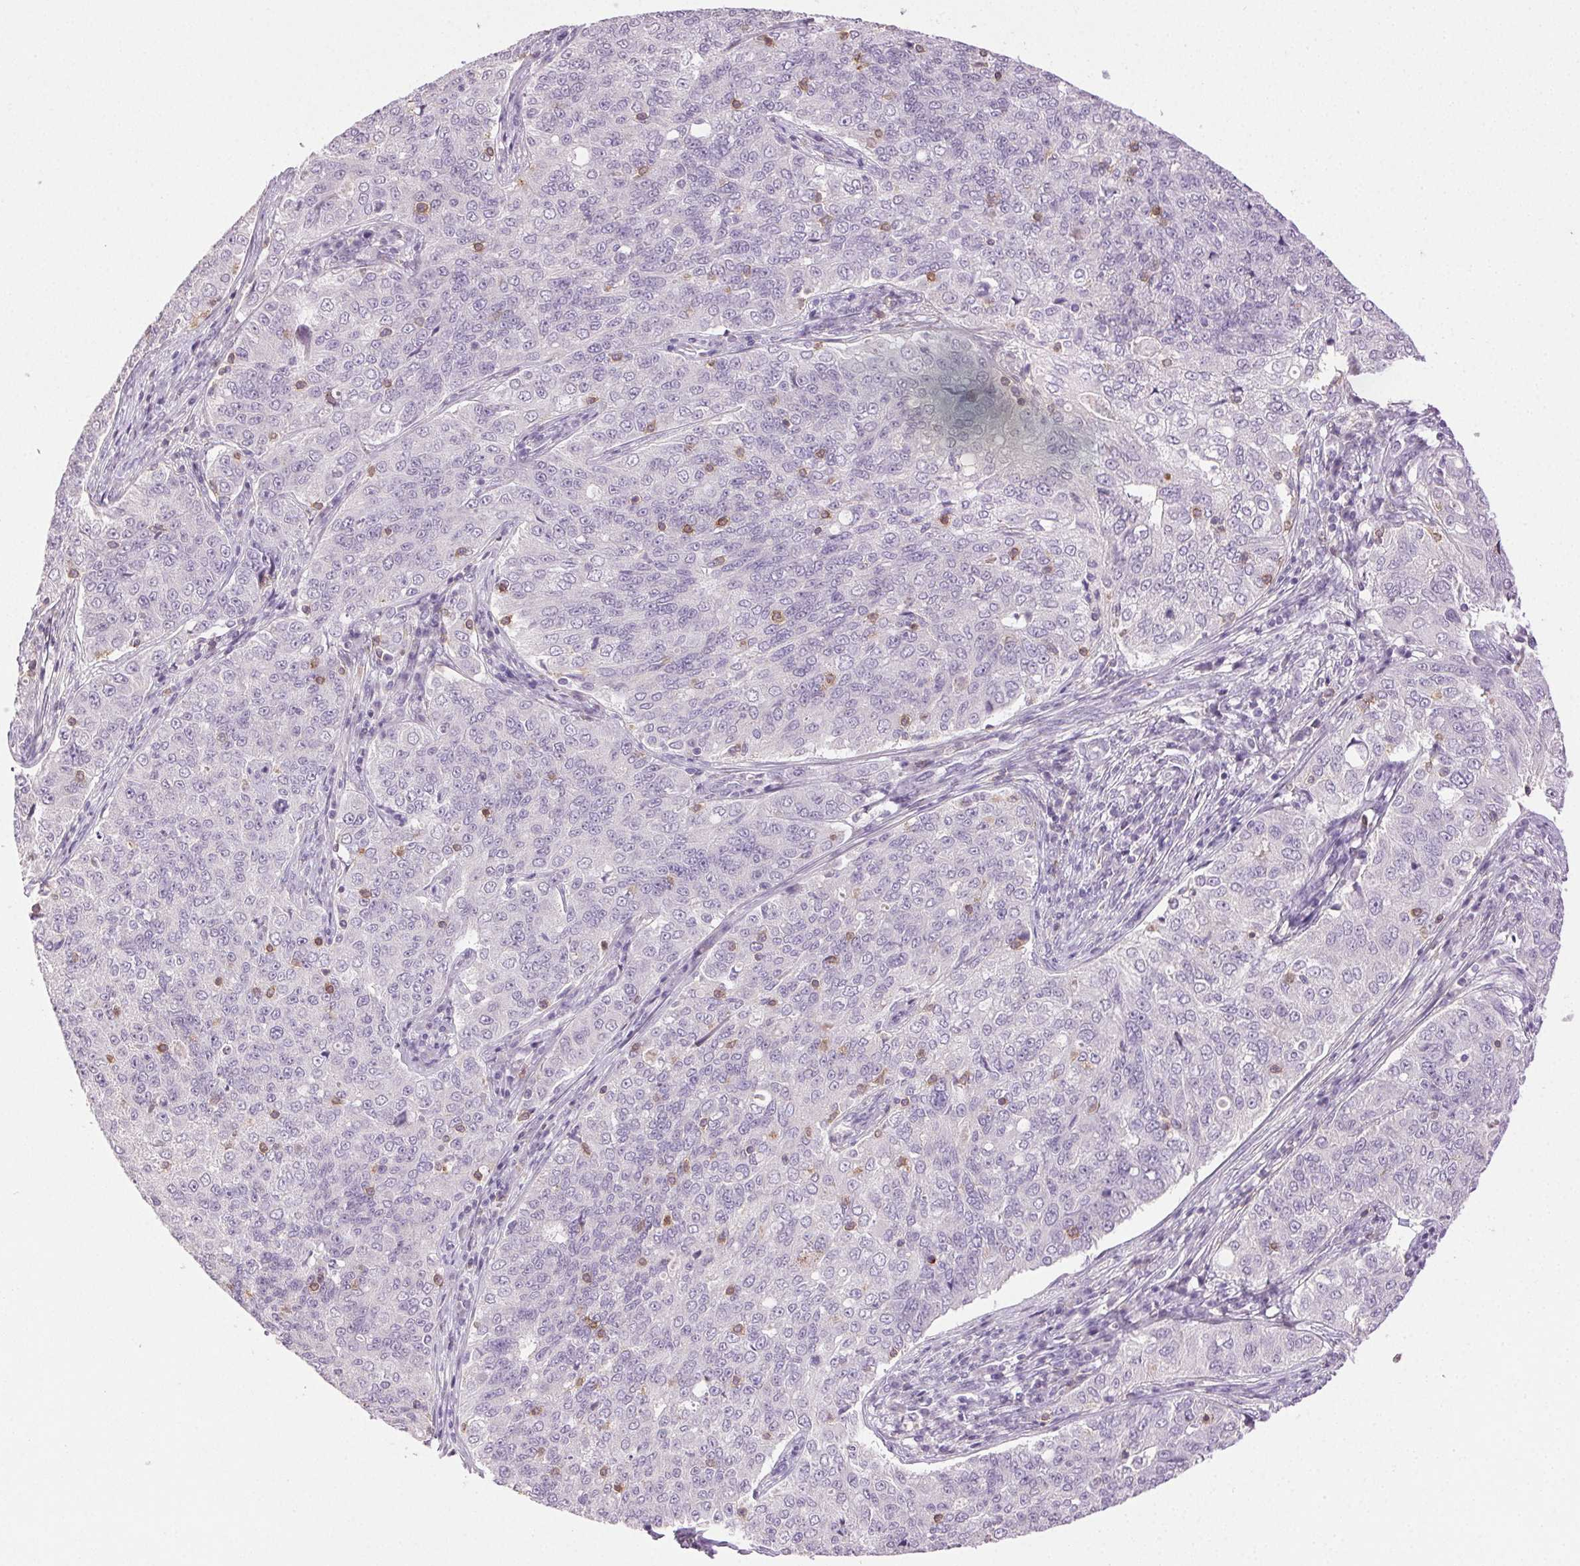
{"staining": {"intensity": "negative", "quantity": "none", "location": "none"}, "tissue": "endometrial cancer", "cell_type": "Tumor cells", "image_type": "cancer", "snomed": [{"axis": "morphology", "description": "Adenocarcinoma, NOS"}, {"axis": "topography", "description": "Endometrium"}], "caption": "IHC histopathology image of neoplastic tissue: human endometrial cancer (adenocarcinoma) stained with DAB displays no significant protein expression in tumor cells.", "gene": "AKAP5", "patient": {"sex": "female", "age": 43}}